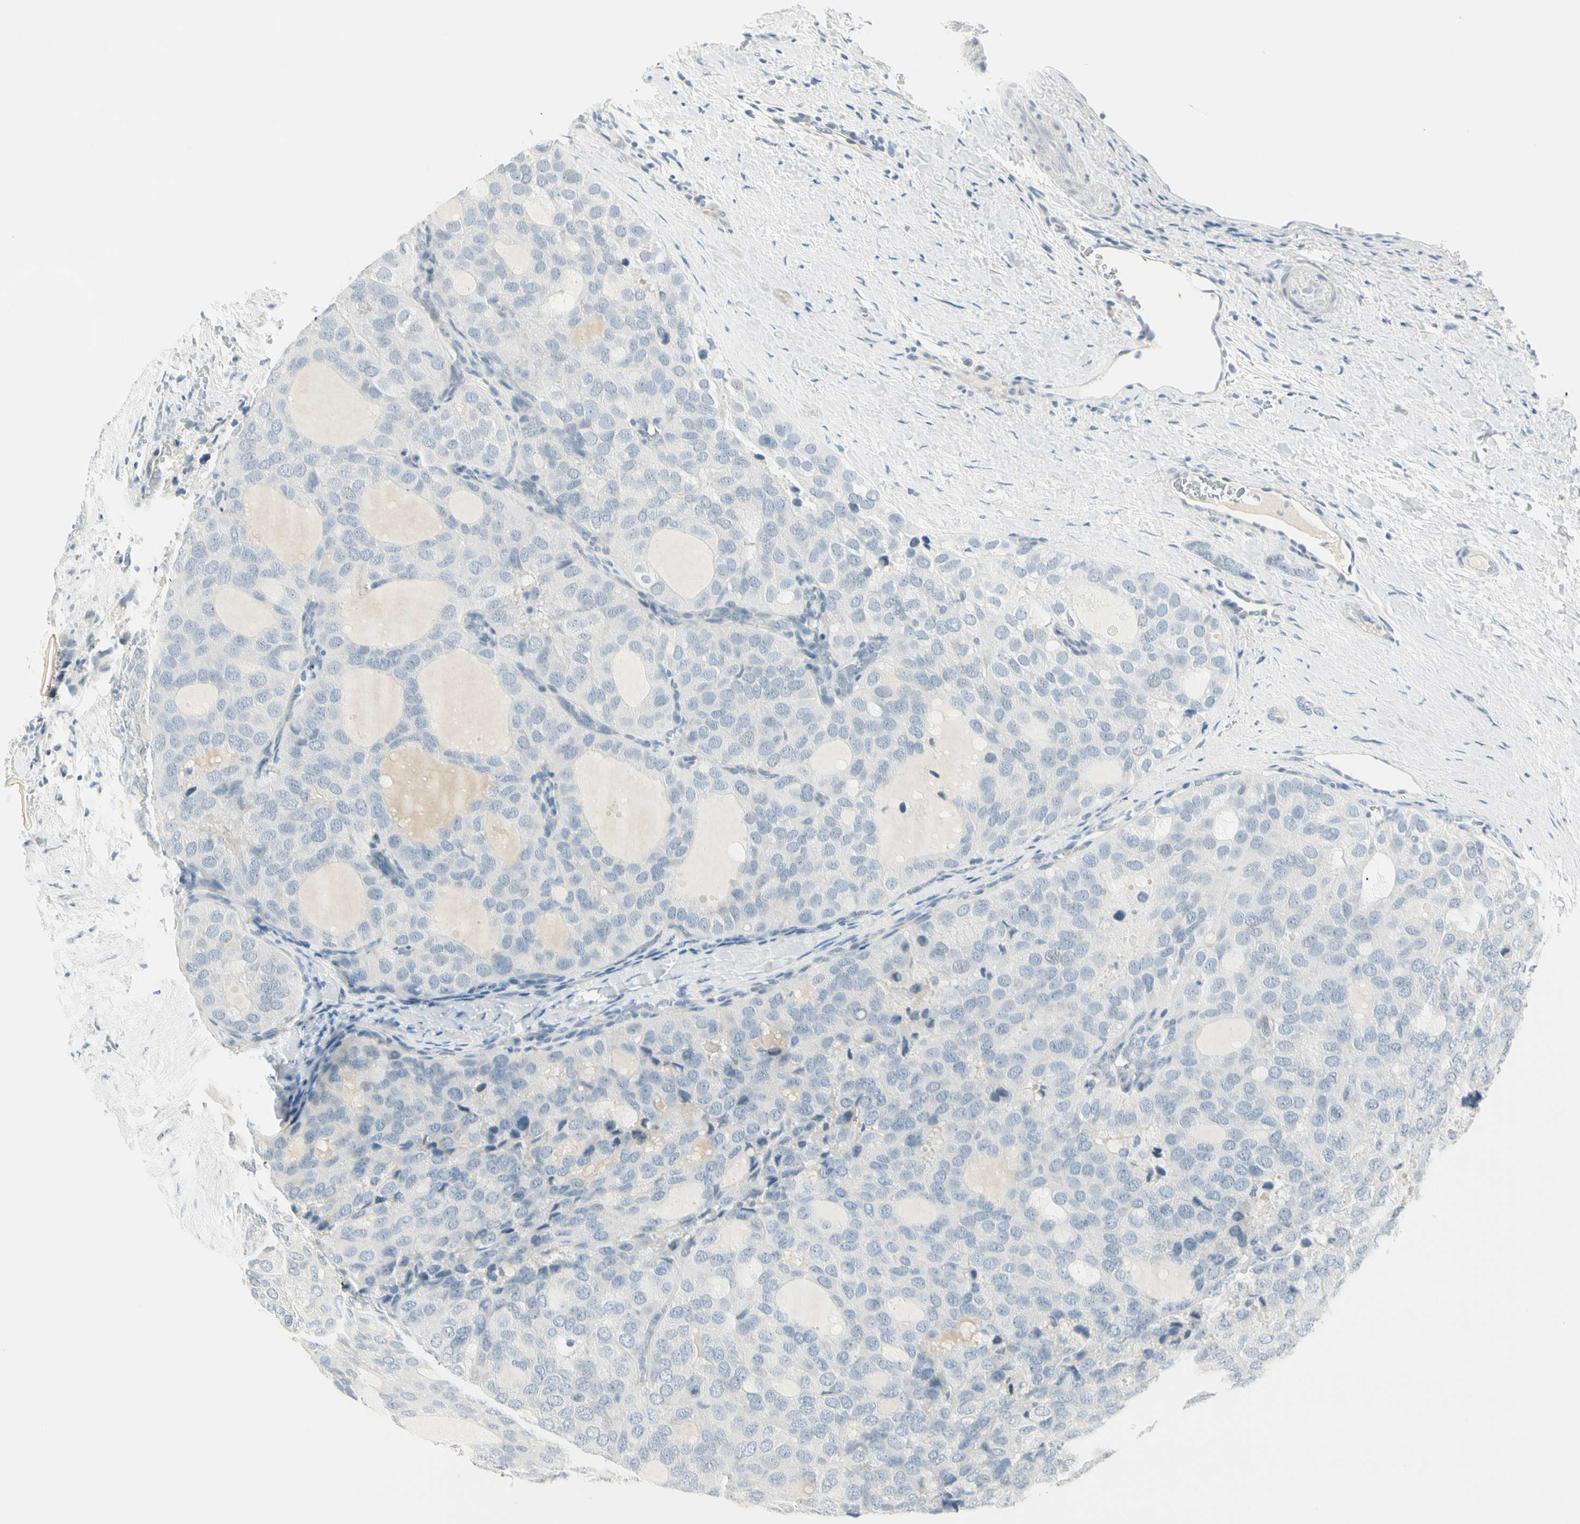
{"staining": {"intensity": "negative", "quantity": "none", "location": "none"}, "tissue": "thyroid cancer", "cell_type": "Tumor cells", "image_type": "cancer", "snomed": [{"axis": "morphology", "description": "Follicular adenoma carcinoma, NOS"}, {"axis": "topography", "description": "Thyroid gland"}], "caption": "This is an immunohistochemistry (IHC) histopathology image of follicular adenoma carcinoma (thyroid). There is no expression in tumor cells.", "gene": "MLLT10", "patient": {"sex": "male", "age": 75}}